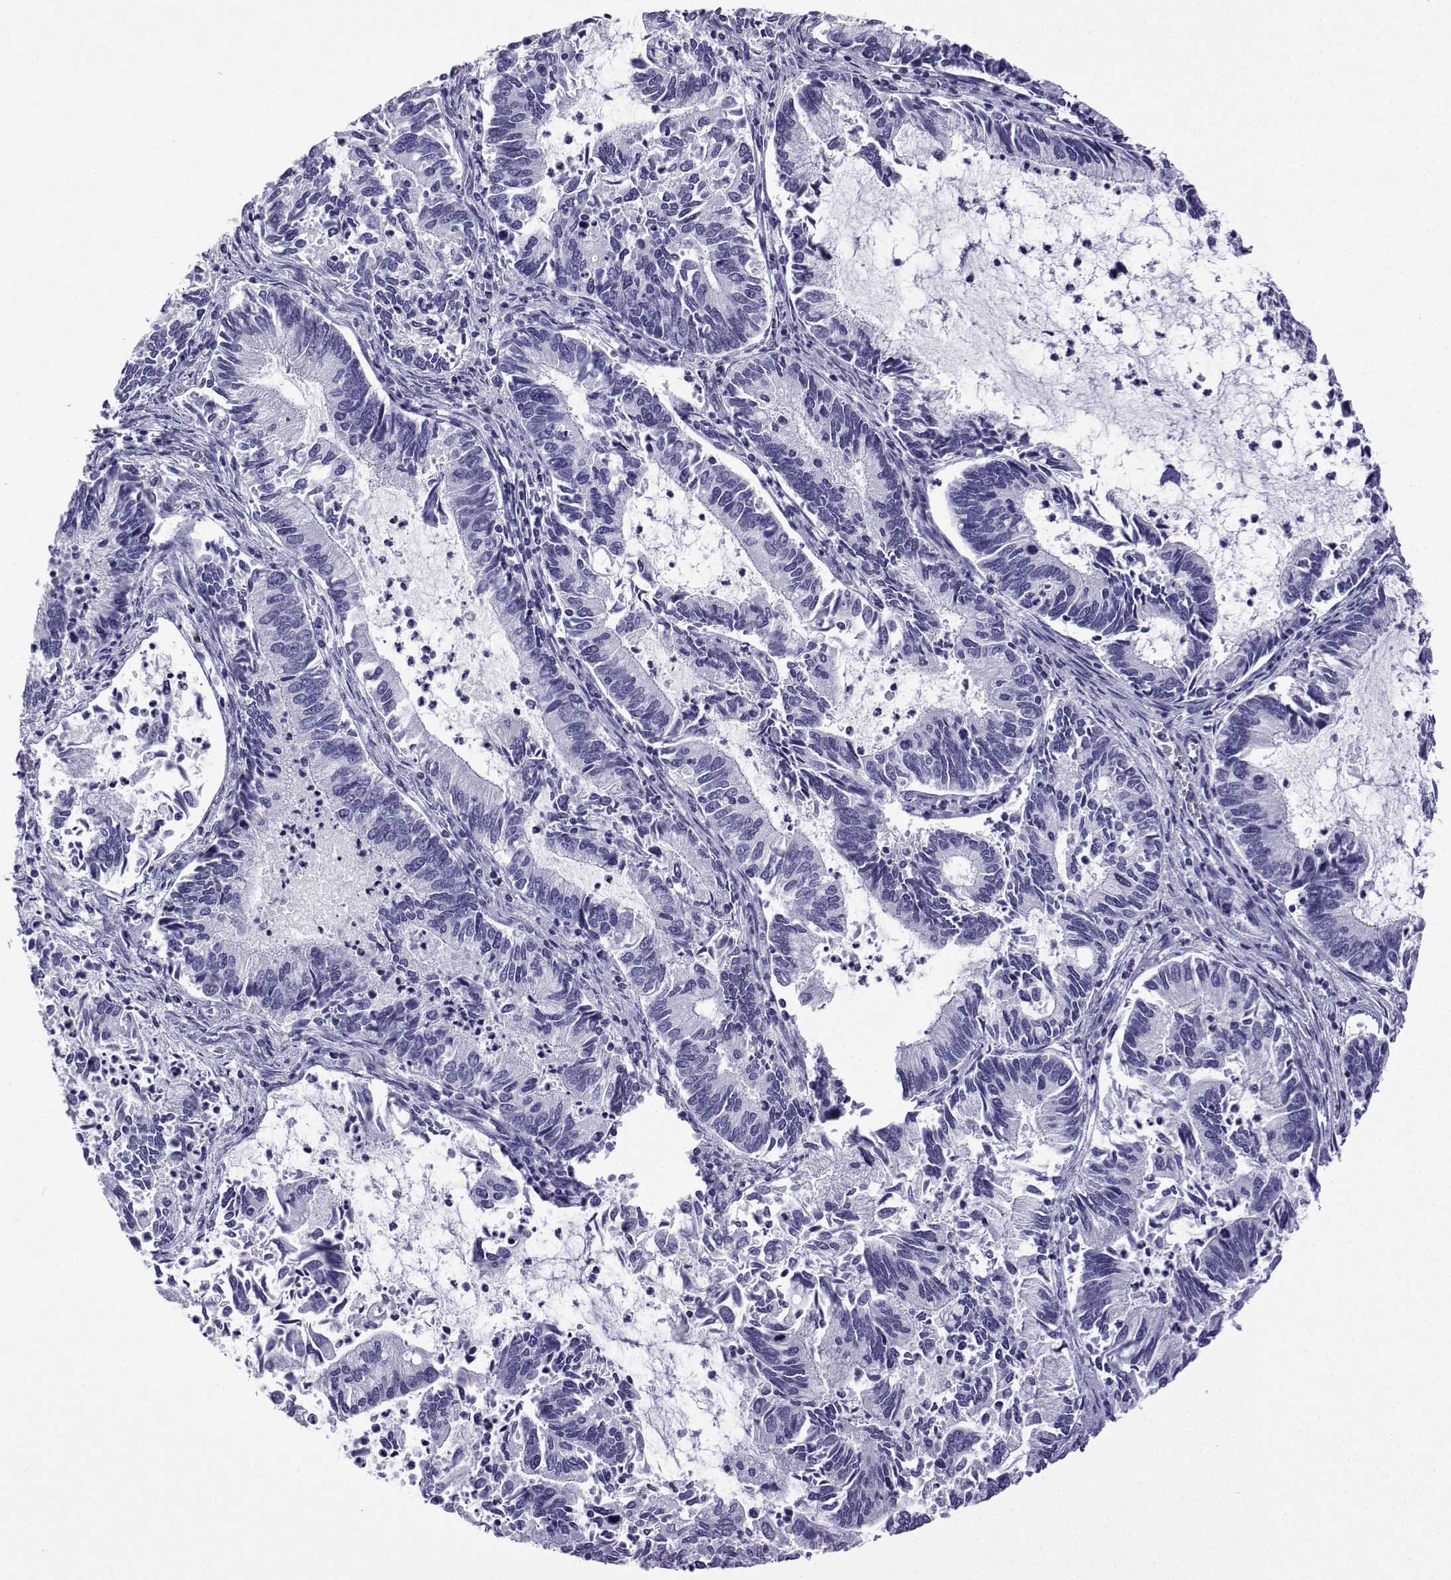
{"staining": {"intensity": "negative", "quantity": "none", "location": "none"}, "tissue": "cervical cancer", "cell_type": "Tumor cells", "image_type": "cancer", "snomed": [{"axis": "morphology", "description": "Adenocarcinoma, NOS"}, {"axis": "topography", "description": "Cervix"}], "caption": "DAB (3,3'-diaminobenzidine) immunohistochemical staining of cervical cancer (adenocarcinoma) demonstrates no significant expression in tumor cells.", "gene": "TRIM46", "patient": {"sex": "female", "age": 42}}